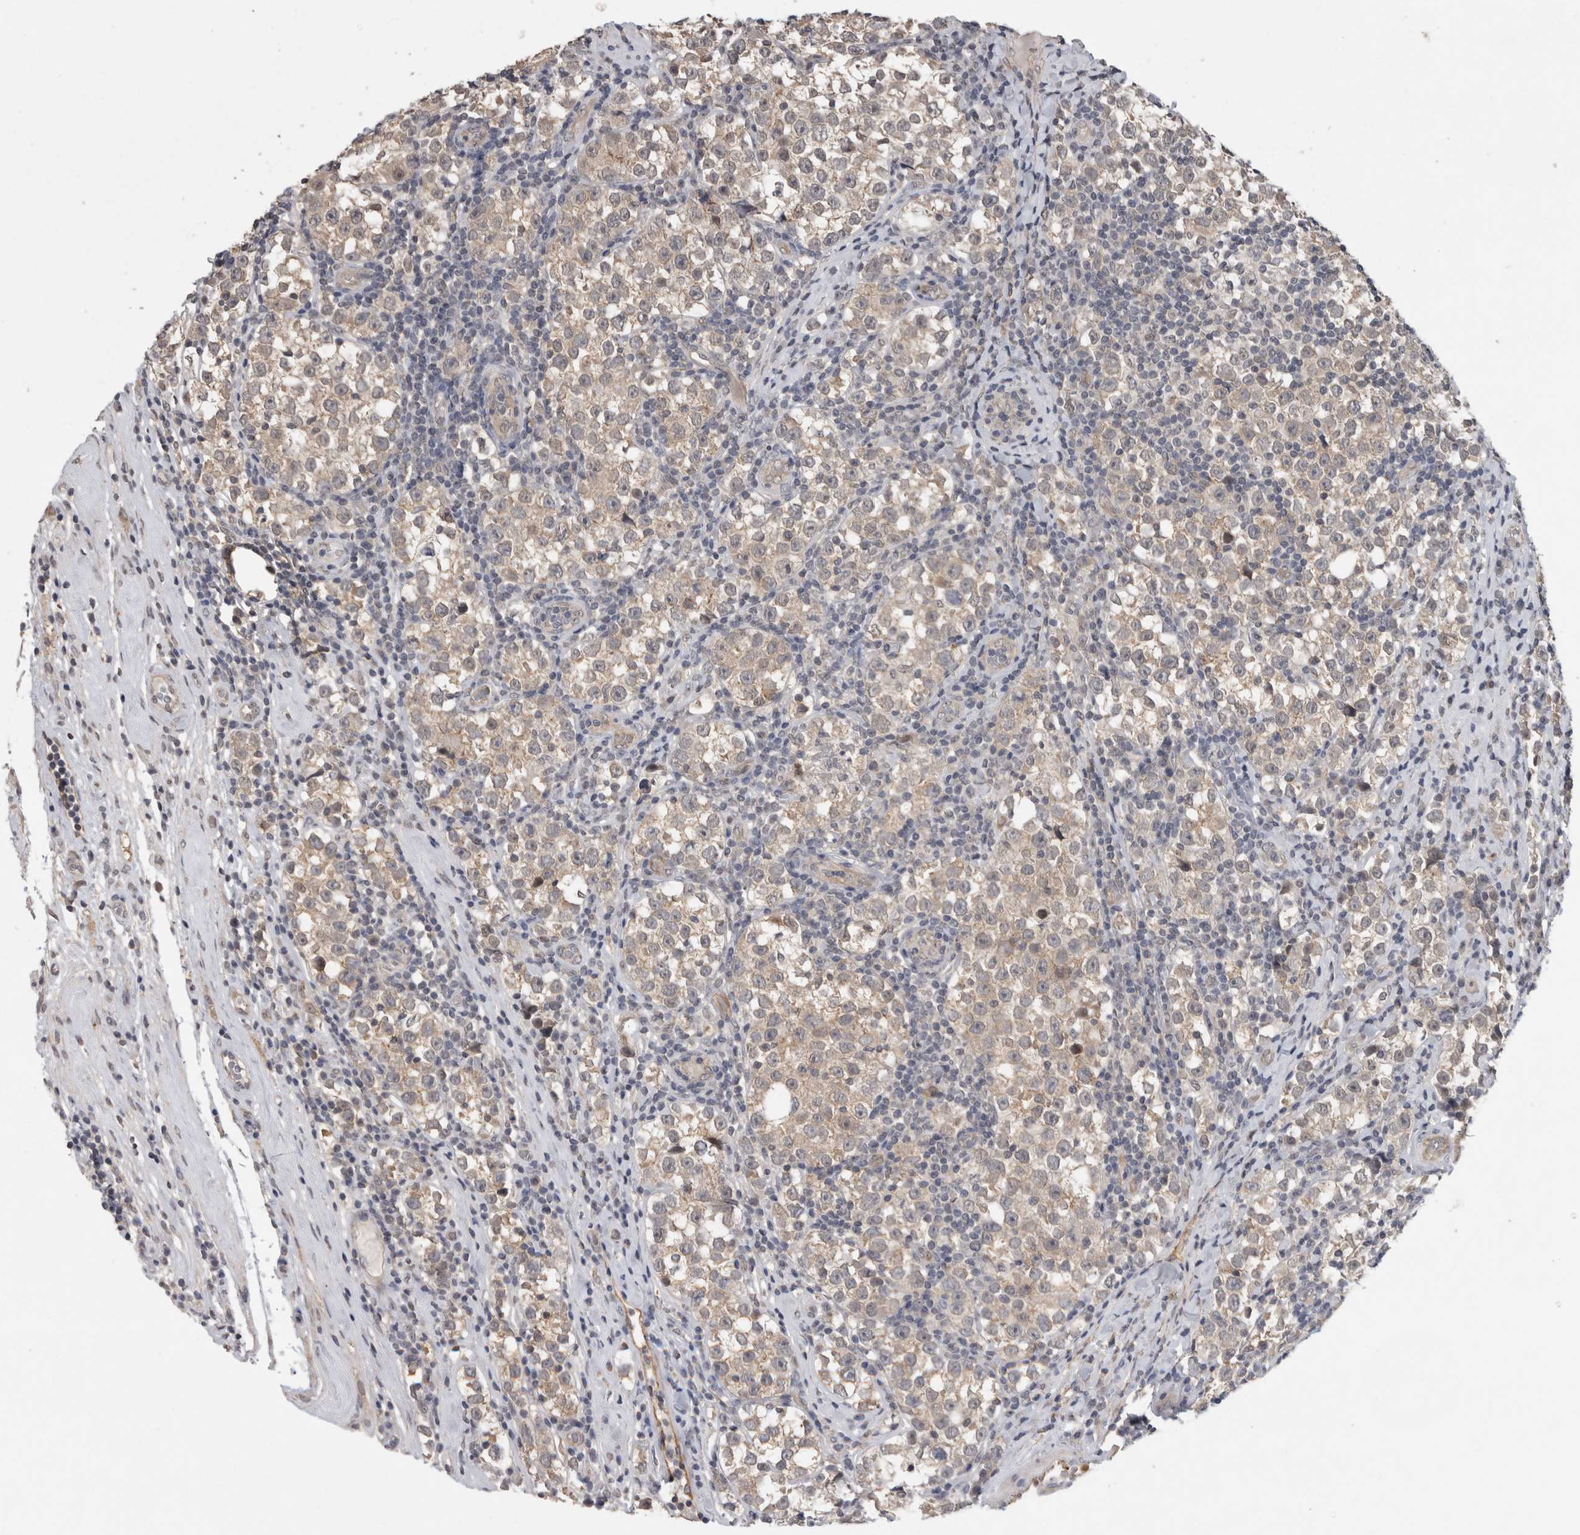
{"staining": {"intensity": "weak", "quantity": "25%-75%", "location": "cytoplasmic/membranous"}, "tissue": "testis cancer", "cell_type": "Tumor cells", "image_type": "cancer", "snomed": [{"axis": "morphology", "description": "Normal tissue, NOS"}, {"axis": "morphology", "description": "Seminoma, NOS"}, {"axis": "topography", "description": "Testis"}], "caption": "Immunohistochemical staining of human testis cancer (seminoma) shows low levels of weak cytoplasmic/membranous staining in approximately 25%-75% of tumor cells.", "gene": "RHPN1", "patient": {"sex": "male", "age": 43}}